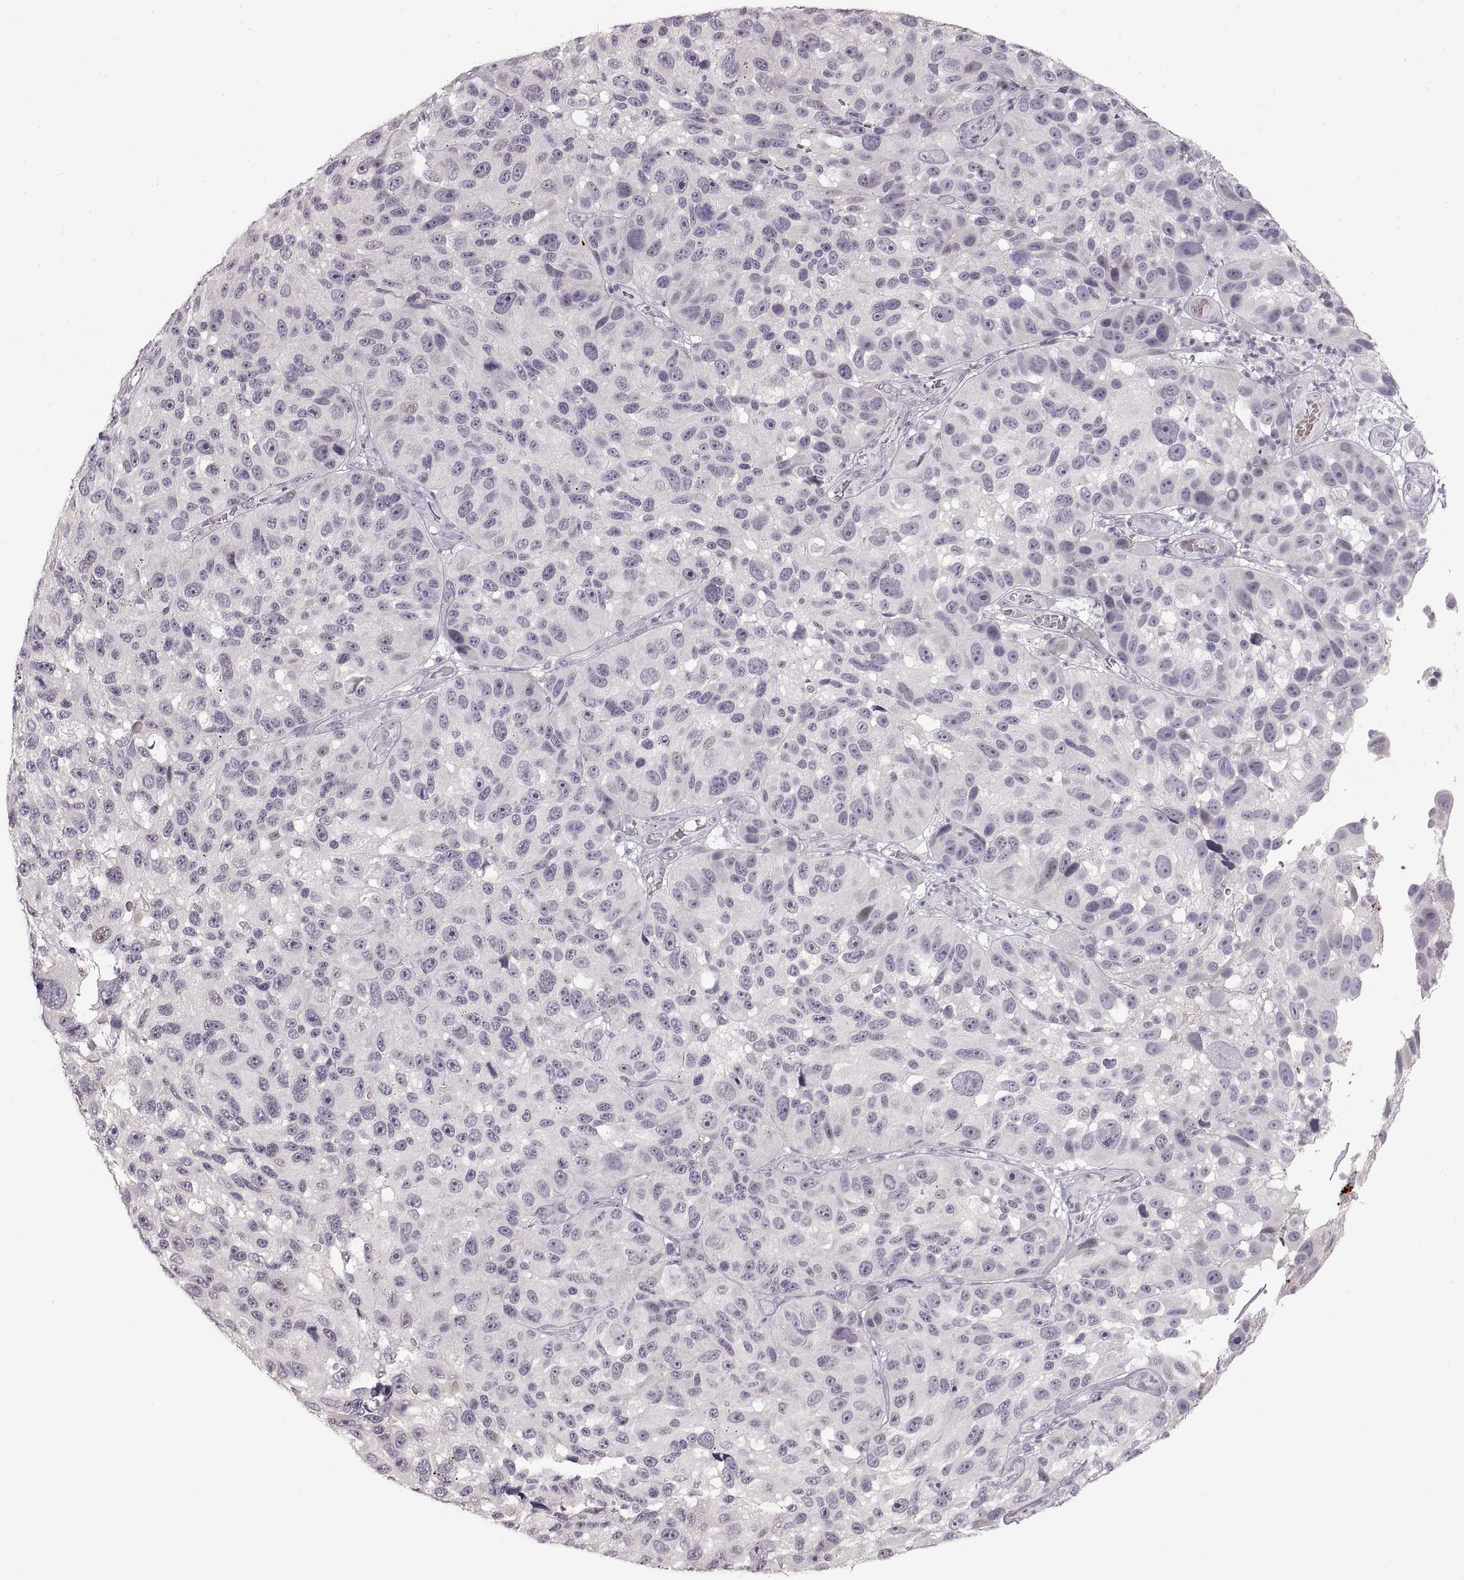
{"staining": {"intensity": "negative", "quantity": "none", "location": "none"}, "tissue": "melanoma", "cell_type": "Tumor cells", "image_type": "cancer", "snomed": [{"axis": "morphology", "description": "Malignant melanoma, NOS"}, {"axis": "topography", "description": "Skin"}], "caption": "Micrograph shows no significant protein staining in tumor cells of melanoma. Brightfield microscopy of IHC stained with DAB (brown) and hematoxylin (blue), captured at high magnification.", "gene": "PCSK2", "patient": {"sex": "male", "age": 53}}